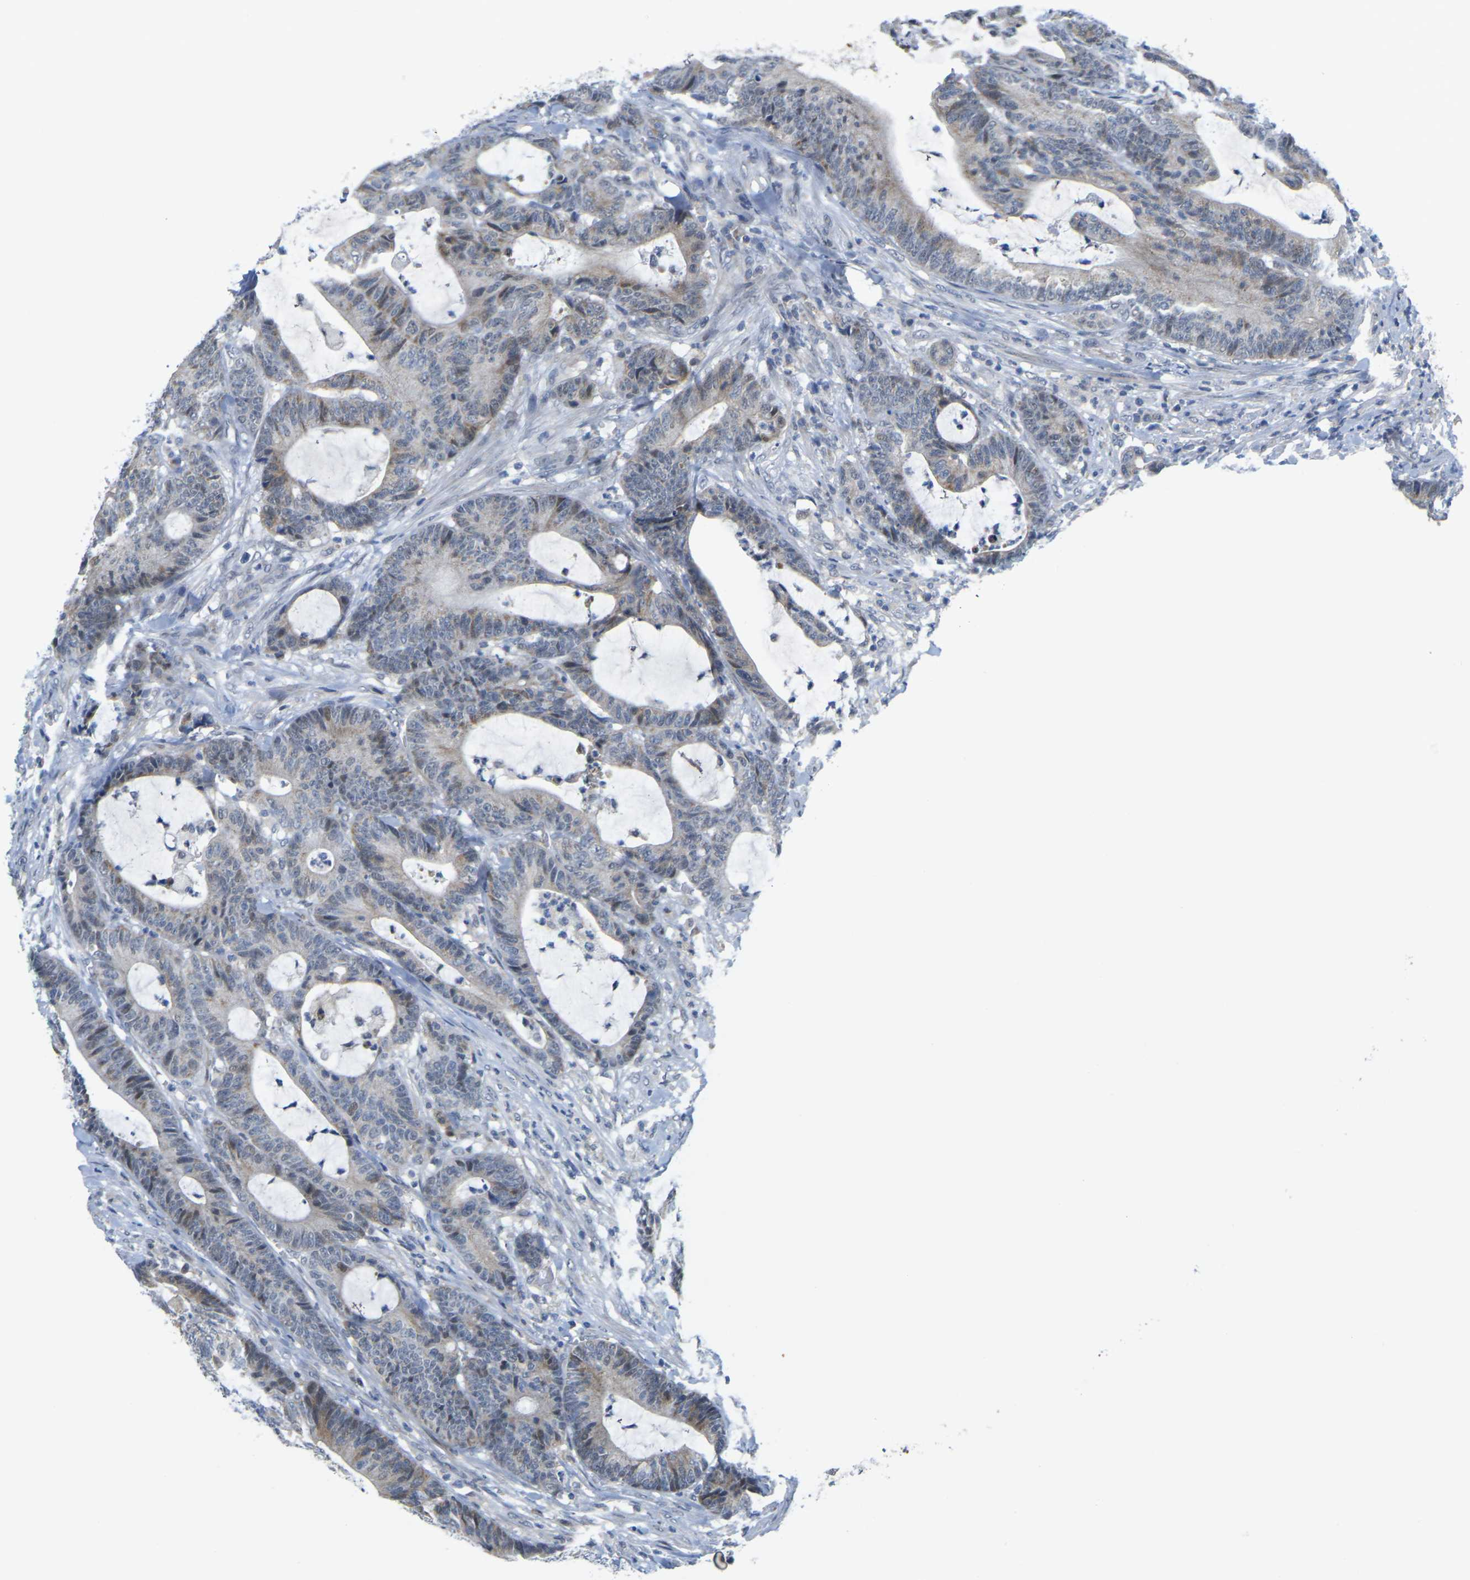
{"staining": {"intensity": "weak", "quantity": "25%-75%", "location": "cytoplasmic/membranous"}, "tissue": "colorectal cancer", "cell_type": "Tumor cells", "image_type": "cancer", "snomed": [{"axis": "morphology", "description": "Adenocarcinoma, NOS"}, {"axis": "topography", "description": "Colon"}], "caption": "A low amount of weak cytoplasmic/membranous positivity is appreciated in approximately 25%-75% of tumor cells in adenocarcinoma (colorectal) tissue. (DAB IHC, brown staining for protein, blue staining for nuclei).", "gene": "OTOF", "patient": {"sex": "female", "age": 84}}